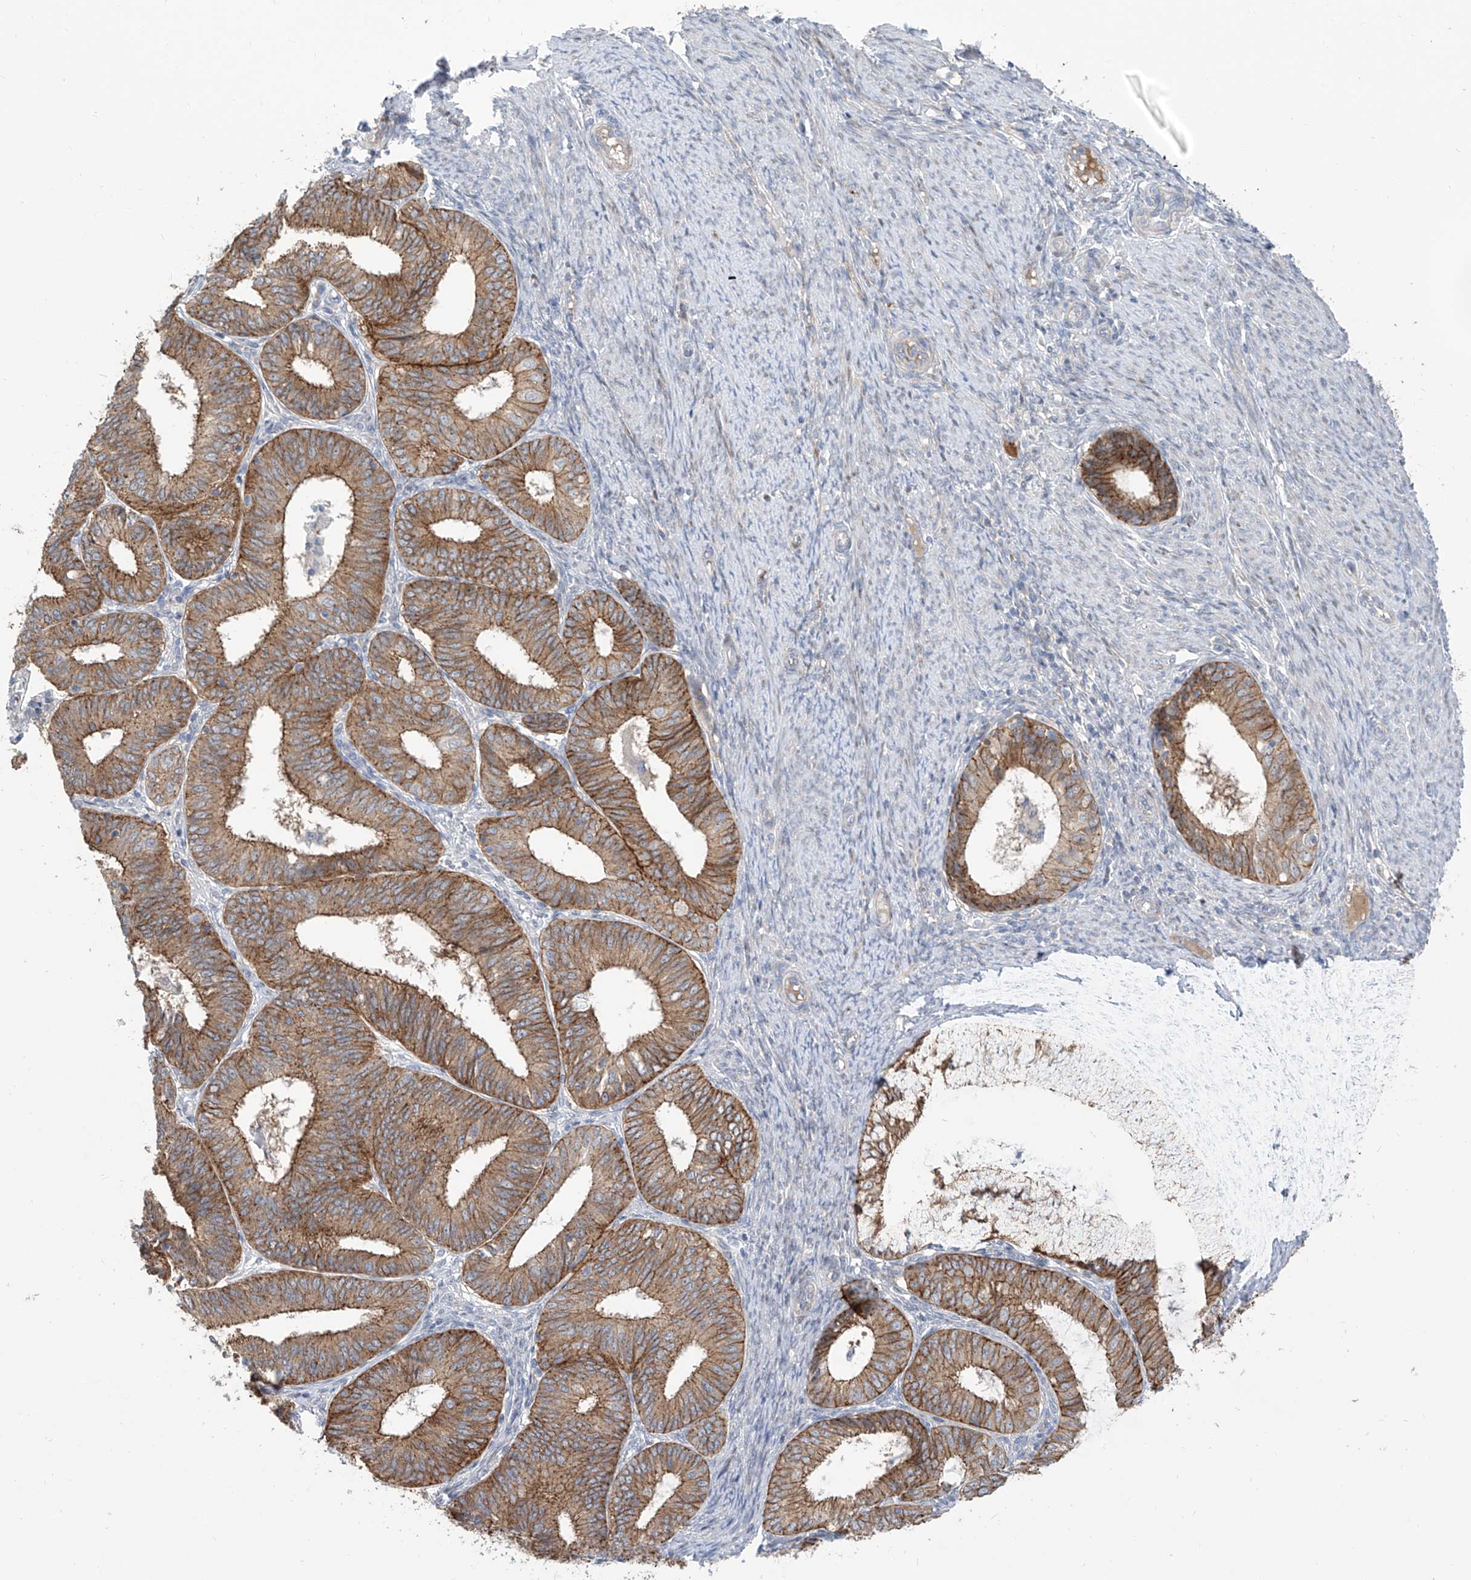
{"staining": {"intensity": "strong", "quantity": ">75%", "location": "cytoplasmic/membranous"}, "tissue": "endometrial cancer", "cell_type": "Tumor cells", "image_type": "cancer", "snomed": [{"axis": "morphology", "description": "Adenocarcinoma, NOS"}, {"axis": "topography", "description": "Endometrium"}], "caption": "Protein expression by immunohistochemistry demonstrates strong cytoplasmic/membranous expression in approximately >75% of tumor cells in endometrial cancer (adenocarcinoma).", "gene": "LRRC1", "patient": {"sex": "female", "age": 51}}